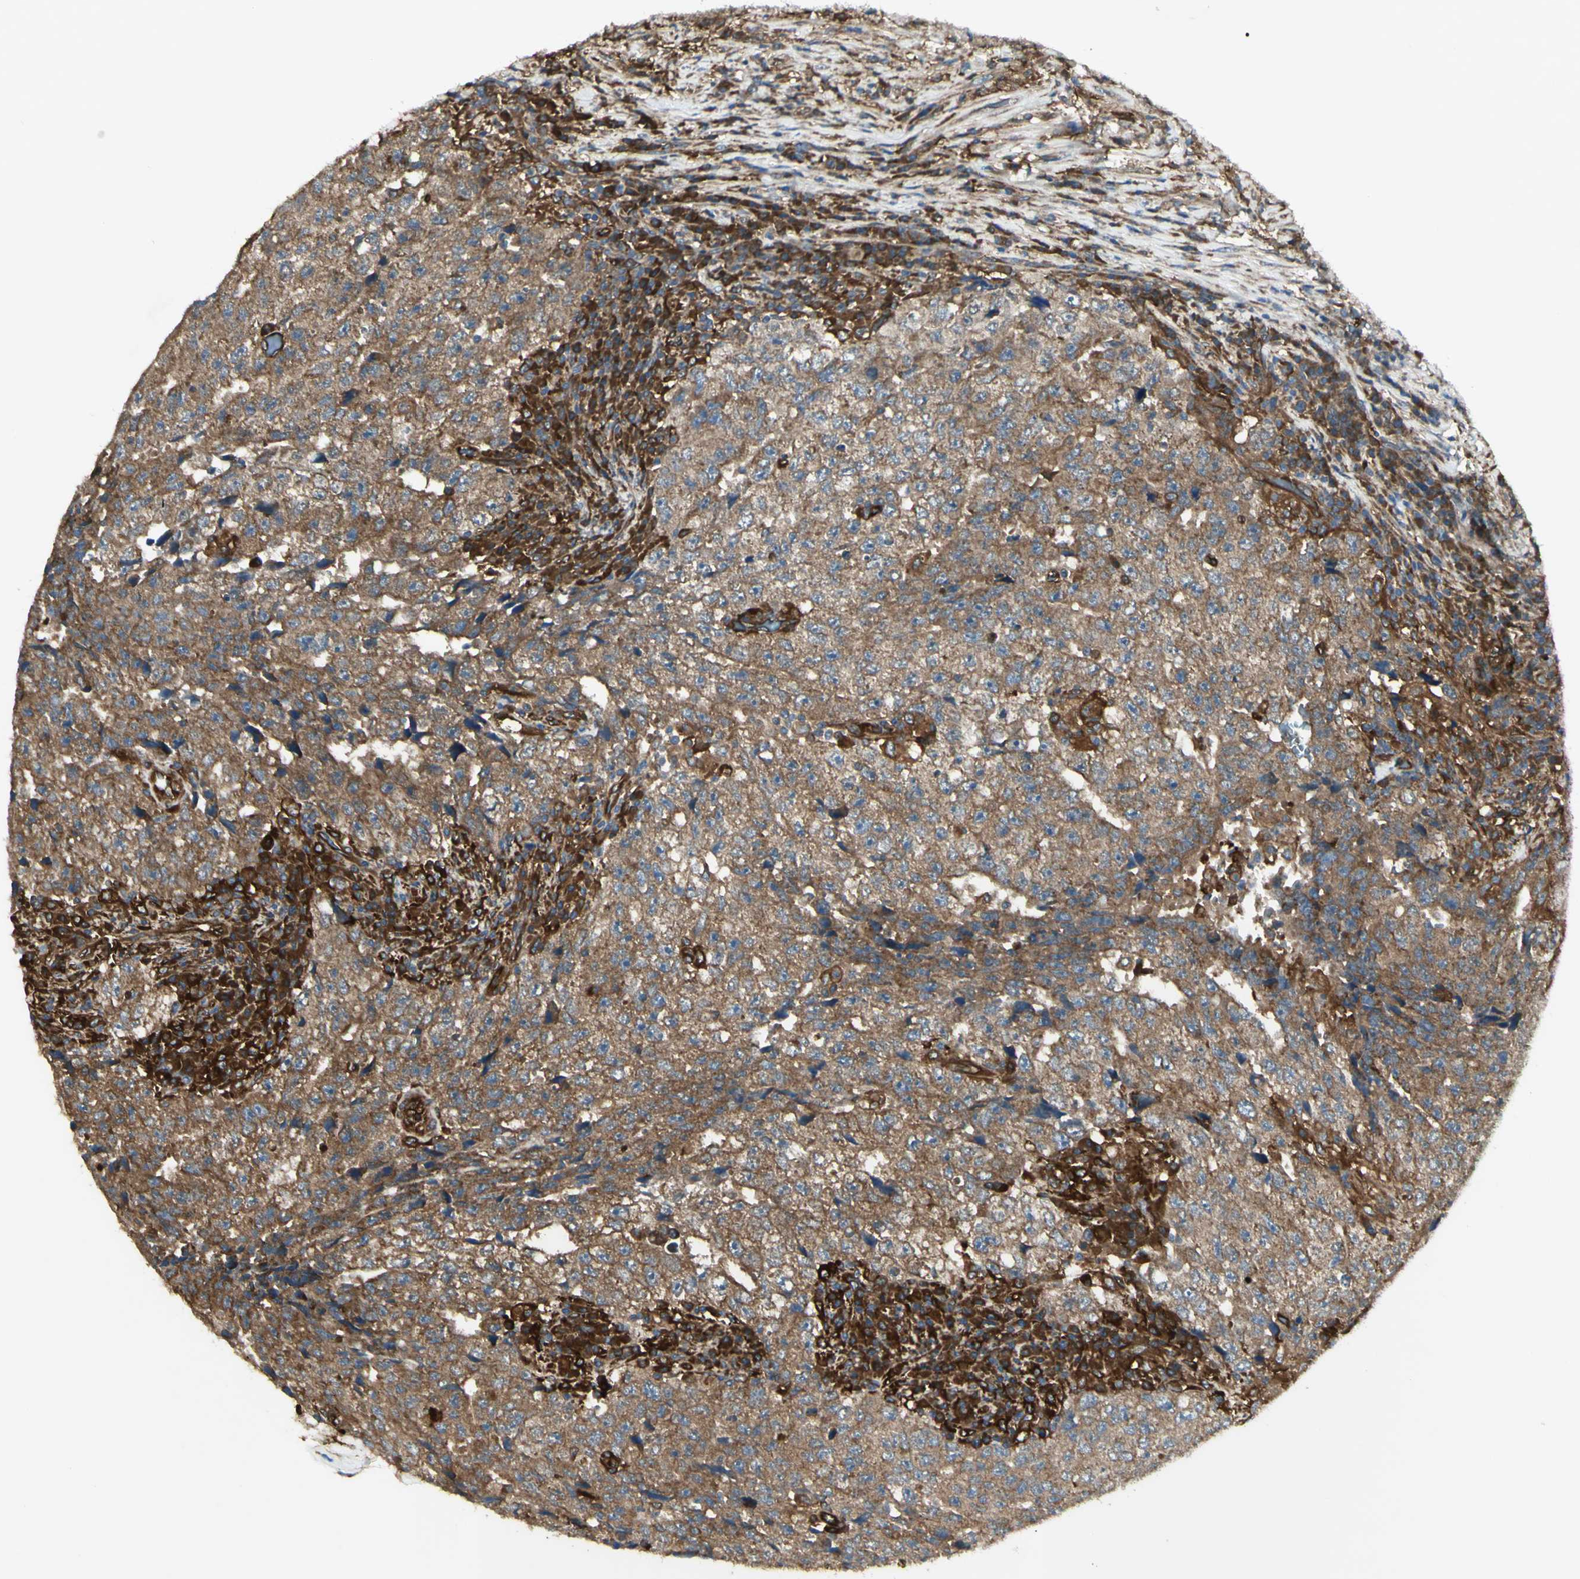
{"staining": {"intensity": "moderate", "quantity": ">75%", "location": "cytoplasmic/membranous"}, "tissue": "testis cancer", "cell_type": "Tumor cells", "image_type": "cancer", "snomed": [{"axis": "morphology", "description": "Necrosis, NOS"}, {"axis": "morphology", "description": "Carcinoma, Embryonal, NOS"}, {"axis": "topography", "description": "Testis"}], "caption": "Tumor cells reveal medium levels of moderate cytoplasmic/membranous positivity in approximately >75% of cells in human testis embryonal carcinoma.", "gene": "IGSF9B", "patient": {"sex": "male", "age": 19}}